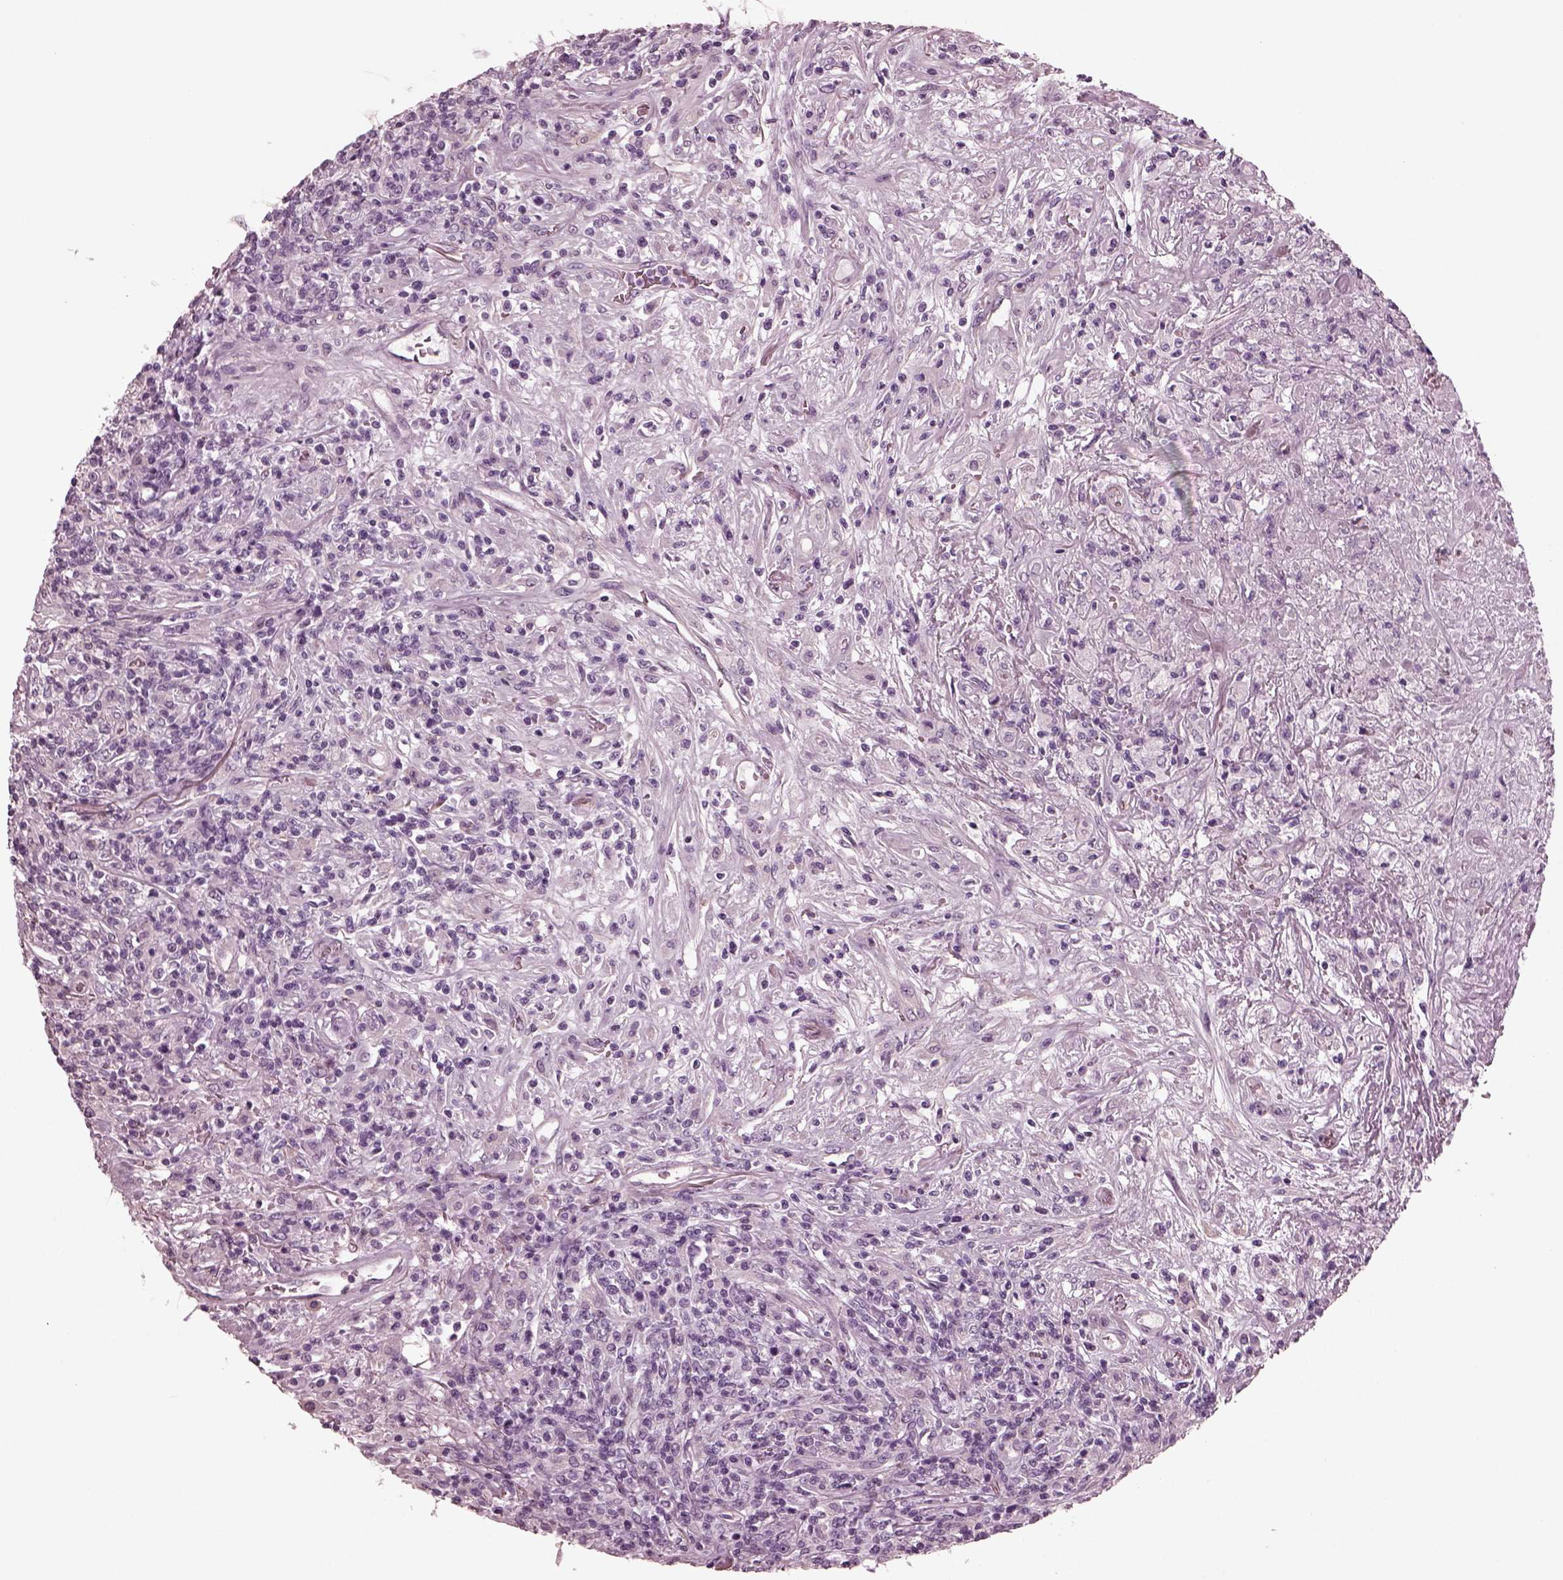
{"staining": {"intensity": "negative", "quantity": "none", "location": "none"}, "tissue": "lymphoma", "cell_type": "Tumor cells", "image_type": "cancer", "snomed": [{"axis": "morphology", "description": "Malignant lymphoma, non-Hodgkin's type, High grade"}, {"axis": "topography", "description": "Lung"}], "caption": "An immunohistochemistry micrograph of malignant lymphoma, non-Hodgkin's type (high-grade) is shown. There is no staining in tumor cells of malignant lymphoma, non-Hodgkin's type (high-grade).", "gene": "CGA", "patient": {"sex": "male", "age": 79}}